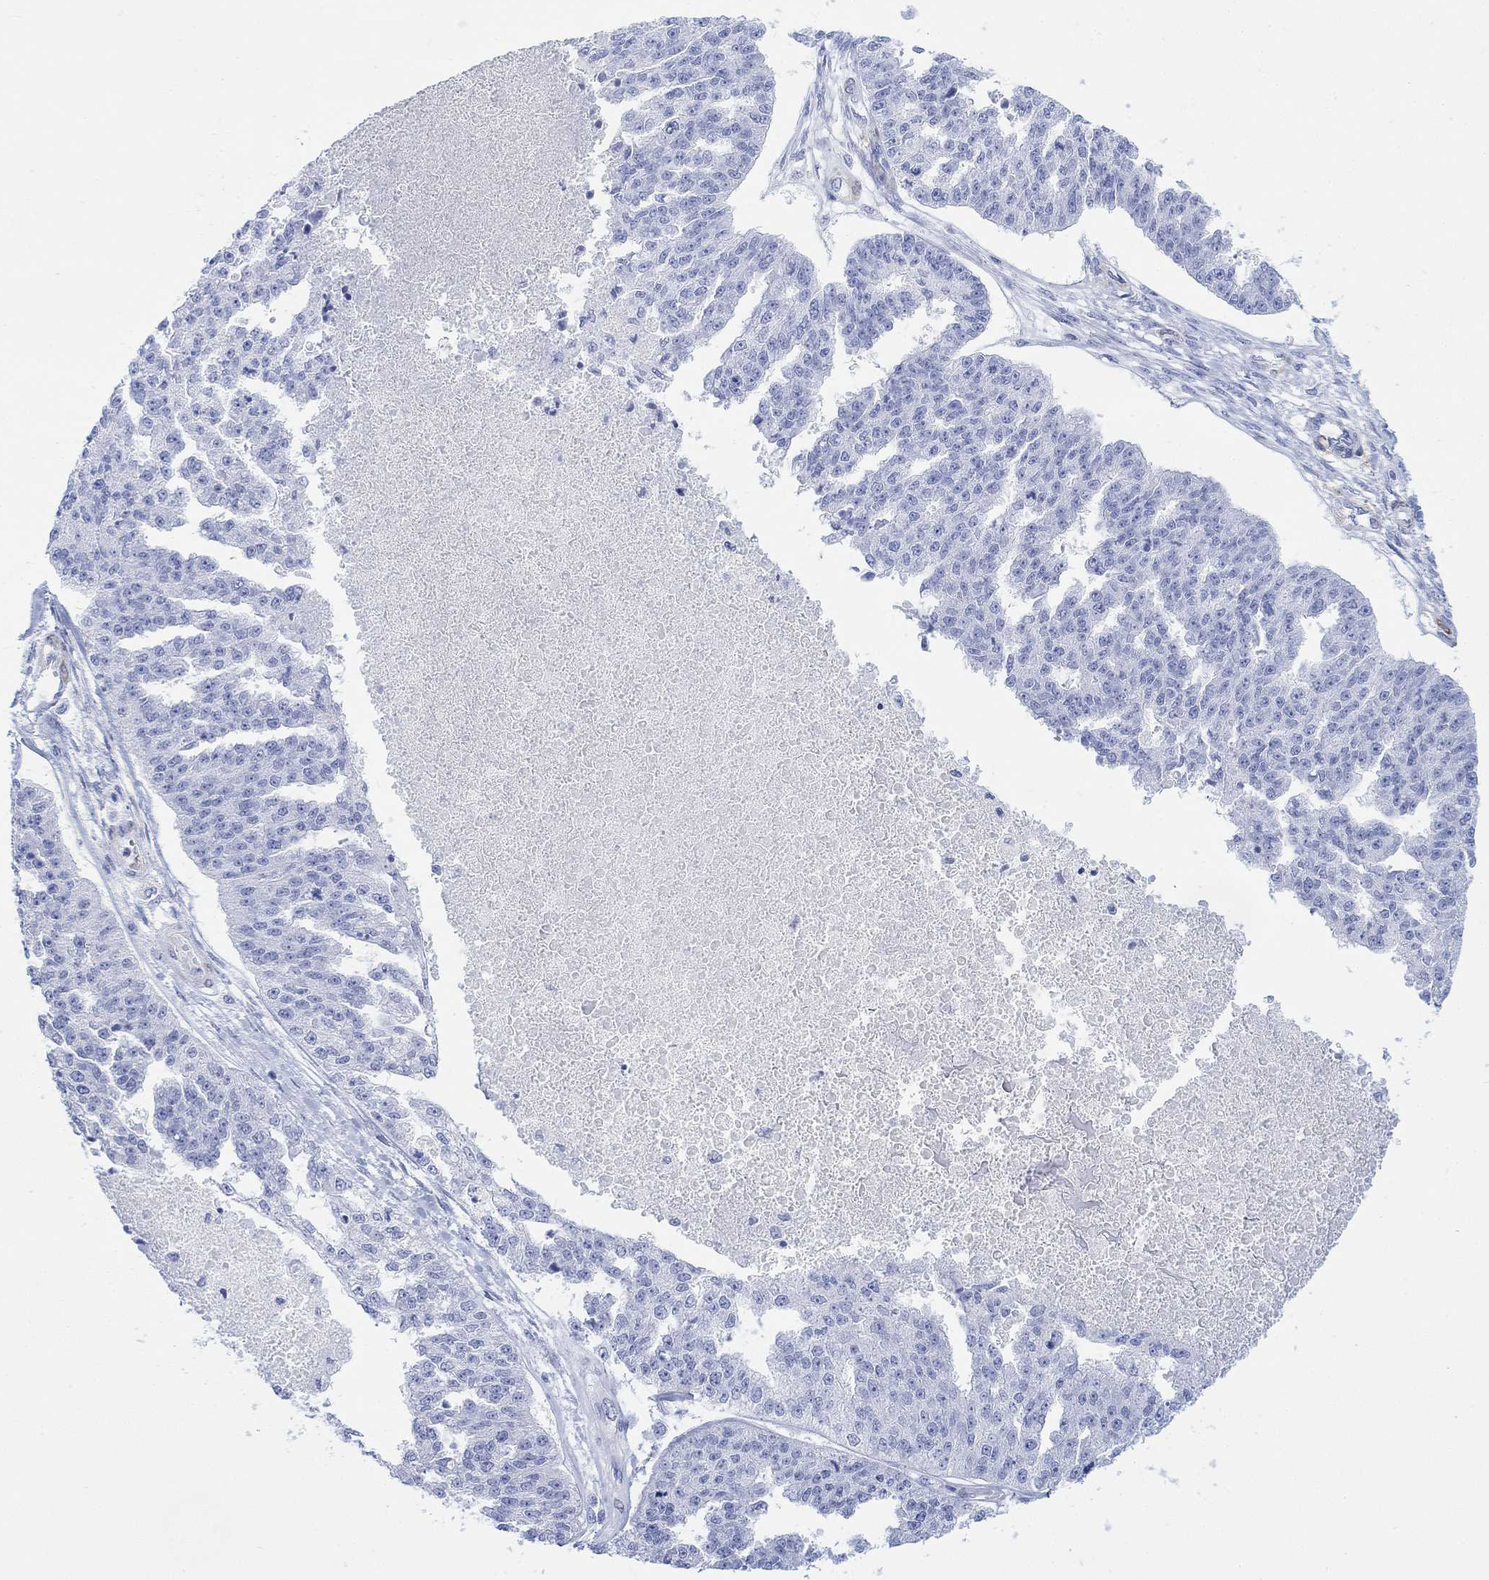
{"staining": {"intensity": "negative", "quantity": "none", "location": "none"}, "tissue": "ovarian cancer", "cell_type": "Tumor cells", "image_type": "cancer", "snomed": [{"axis": "morphology", "description": "Cystadenocarcinoma, serous, NOS"}, {"axis": "topography", "description": "Ovary"}], "caption": "This is a photomicrograph of immunohistochemistry (IHC) staining of ovarian cancer (serous cystadenocarcinoma), which shows no expression in tumor cells.", "gene": "TPPP3", "patient": {"sex": "female", "age": 58}}